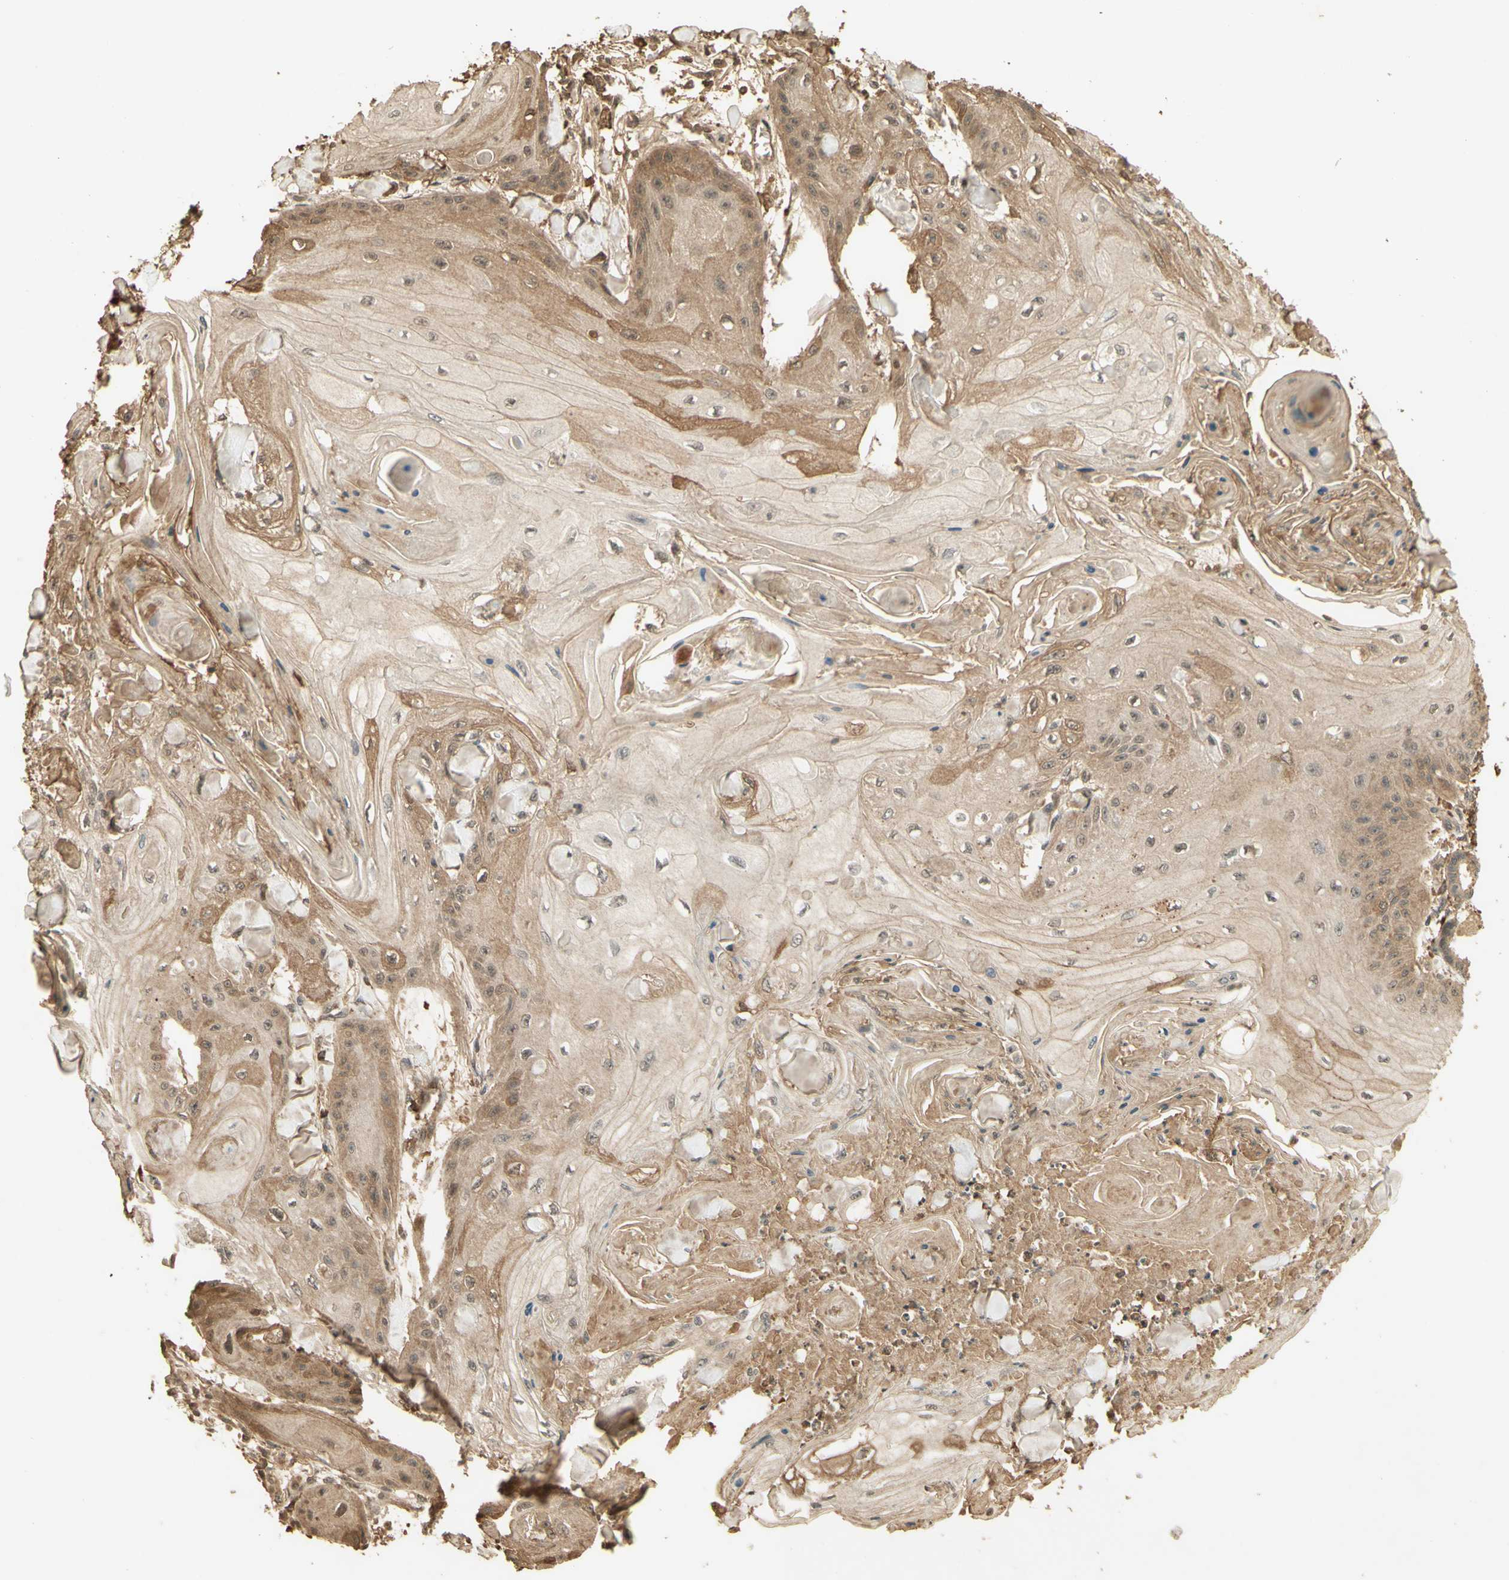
{"staining": {"intensity": "moderate", "quantity": ">75%", "location": "cytoplasmic/membranous"}, "tissue": "skin cancer", "cell_type": "Tumor cells", "image_type": "cancer", "snomed": [{"axis": "morphology", "description": "Squamous cell carcinoma, NOS"}, {"axis": "topography", "description": "Skin"}], "caption": "Immunohistochemistry (DAB) staining of human skin cancer (squamous cell carcinoma) reveals moderate cytoplasmic/membranous protein staining in approximately >75% of tumor cells.", "gene": "SMAD9", "patient": {"sex": "male", "age": 74}}